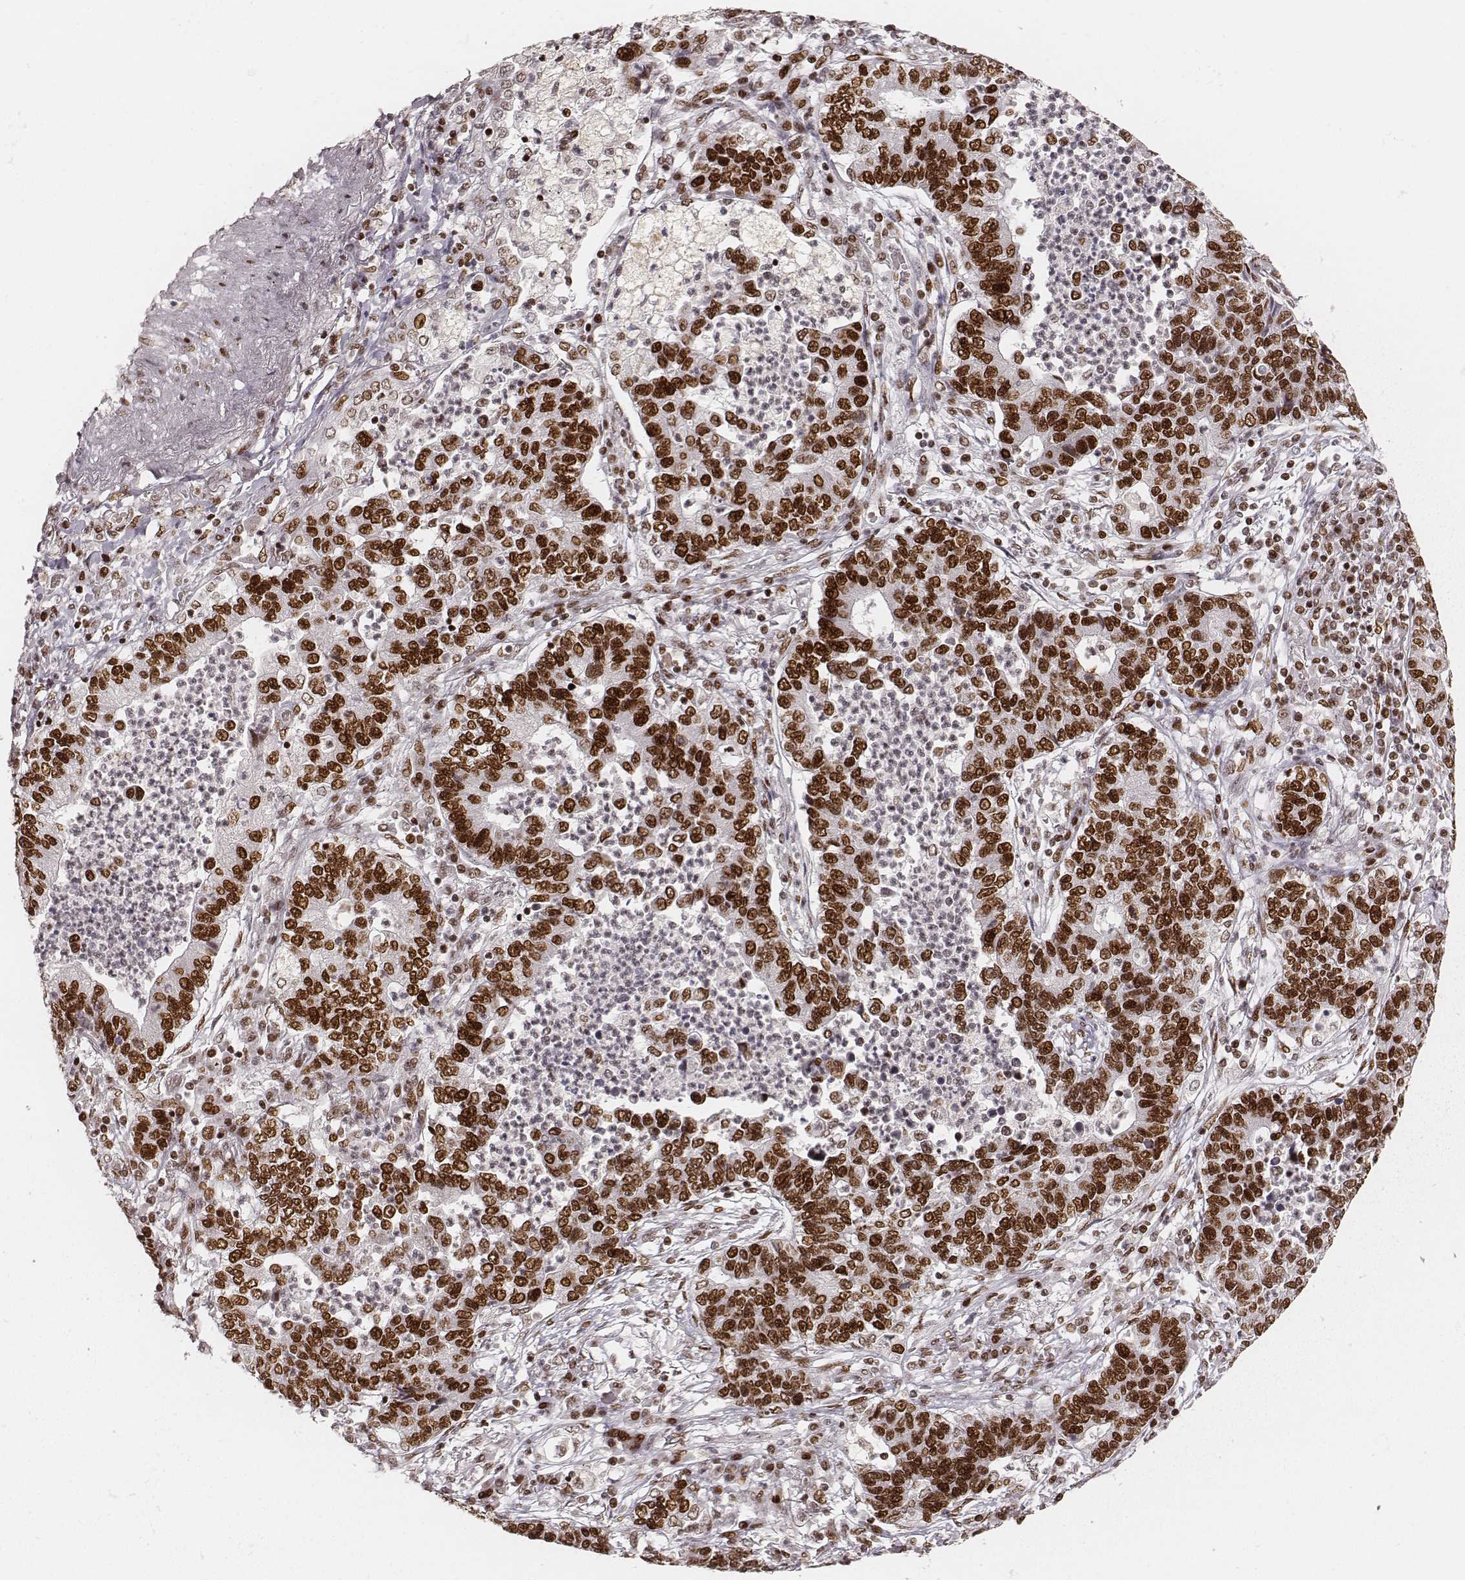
{"staining": {"intensity": "strong", "quantity": ">75%", "location": "nuclear"}, "tissue": "lung cancer", "cell_type": "Tumor cells", "image_type": "cancer", "snomed": [{"axis": "morphology", "description": "Adenocarcinoma, NOS"}, {"axis": "topography", "description": "Lung"}], "caption": "High-magnification brightfield microscopy of lung cancer (adenocarcinoma) stained with DAB (3,3'-diaminobenzidine) (brown) and counterstained with hematoxylin (blue). tumor cells exhibit strong nuclear positivity is appreciated in about>75% of cells.", "gene": "HNRNPC", "patient": {"sex": "female", "age": 57}}